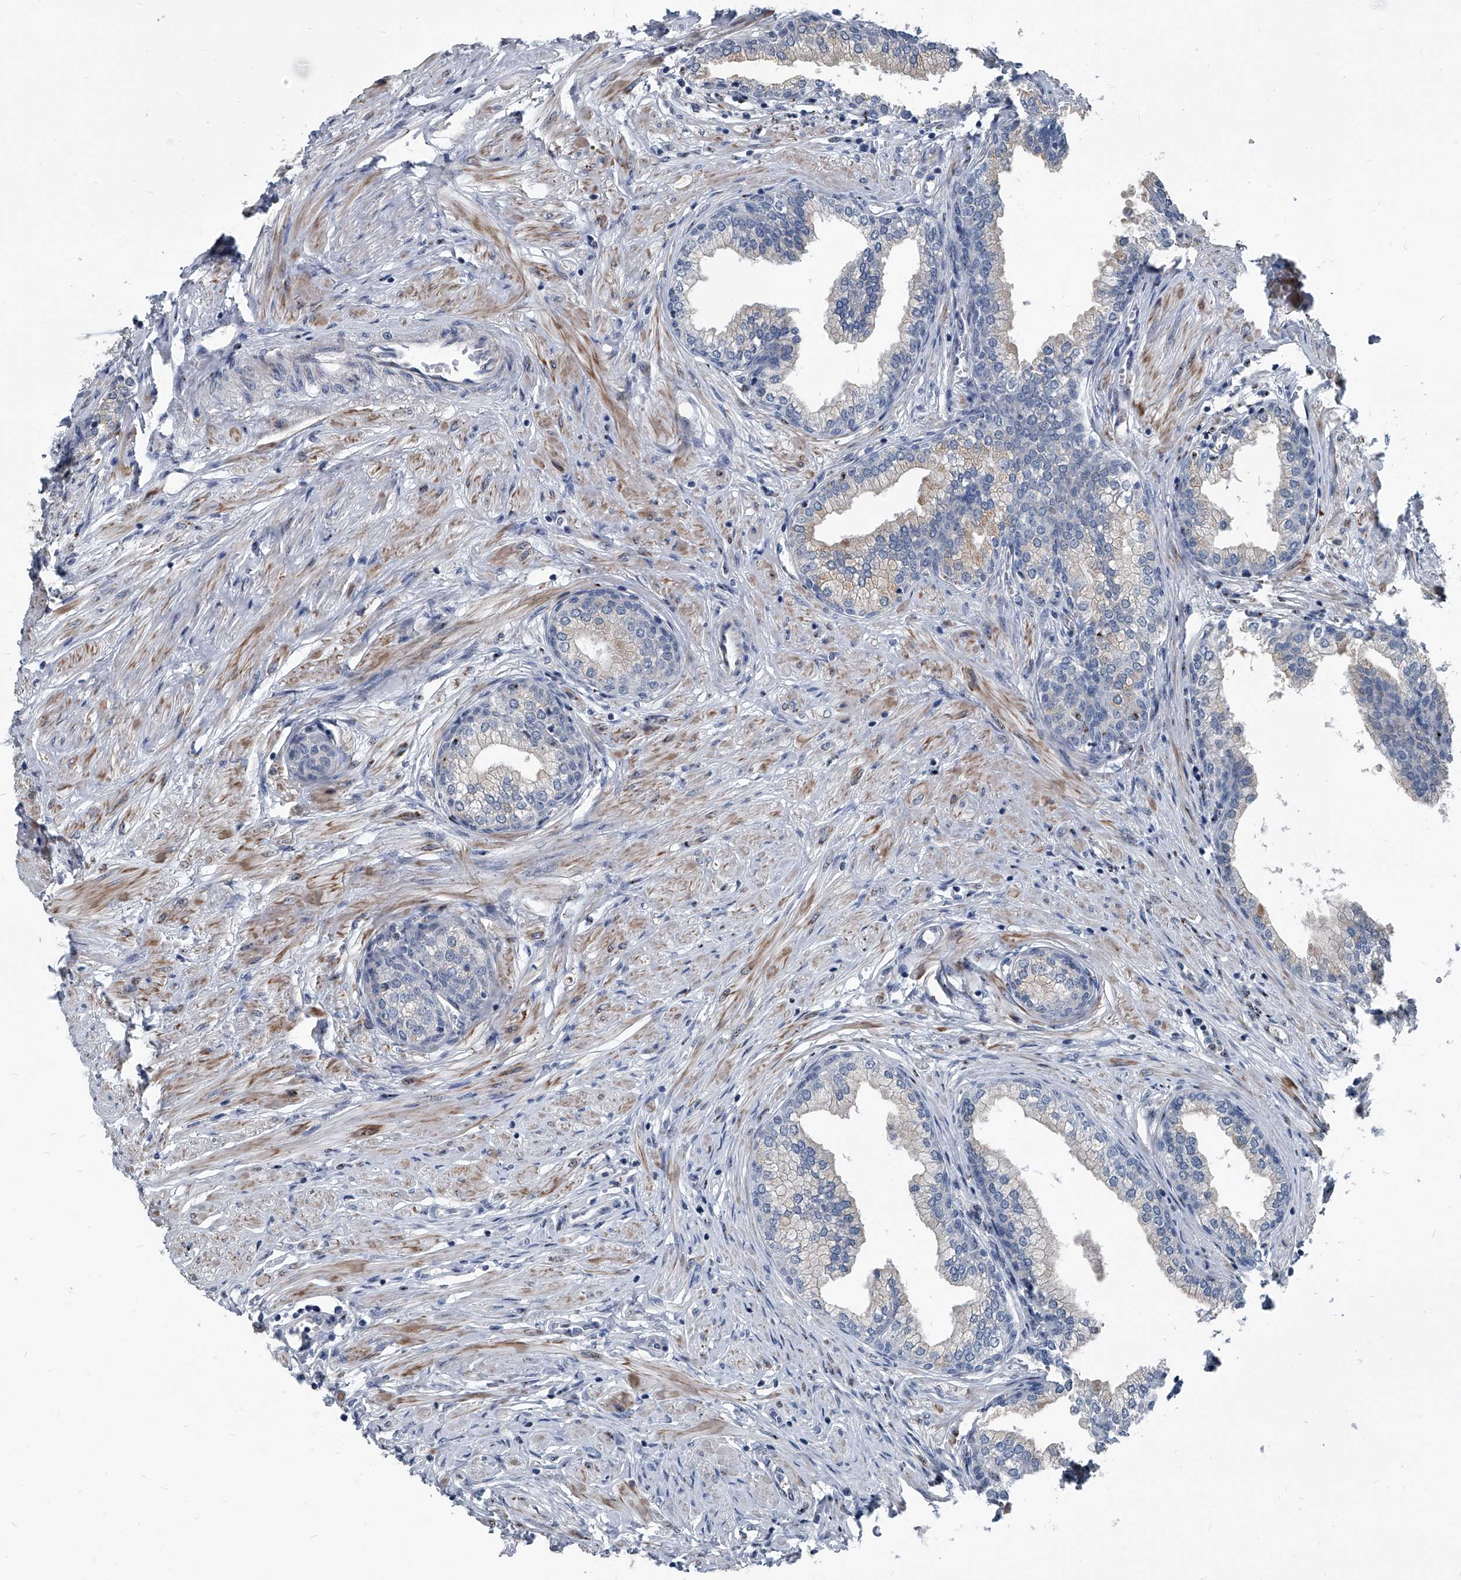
{"staining": {"intensity": "weak", "quantity": "25%-75%", "location": "cytoplasmic/membranous"}, "tissue": "prostate", "cell_type": "Glandular cells", "image_type": "normal", "snomed": [{"axis": "morphology", "description": "Normal tissue, NOS"}, {"axis": "morphology", "description": "Urothelial carcinoma, Low grade"}, {"axis": "topography", "description": "Urinary bladder"}, {"axis": "topography", "description": "Prostate"}], "caption": "Glandular cells exhibit low levels of weak cytoplasmic/membranous positivity in about 25%-75% of cells in normal prostate.", "gene": "MEN1", "patient": {"sex": "male", "age": 60}}